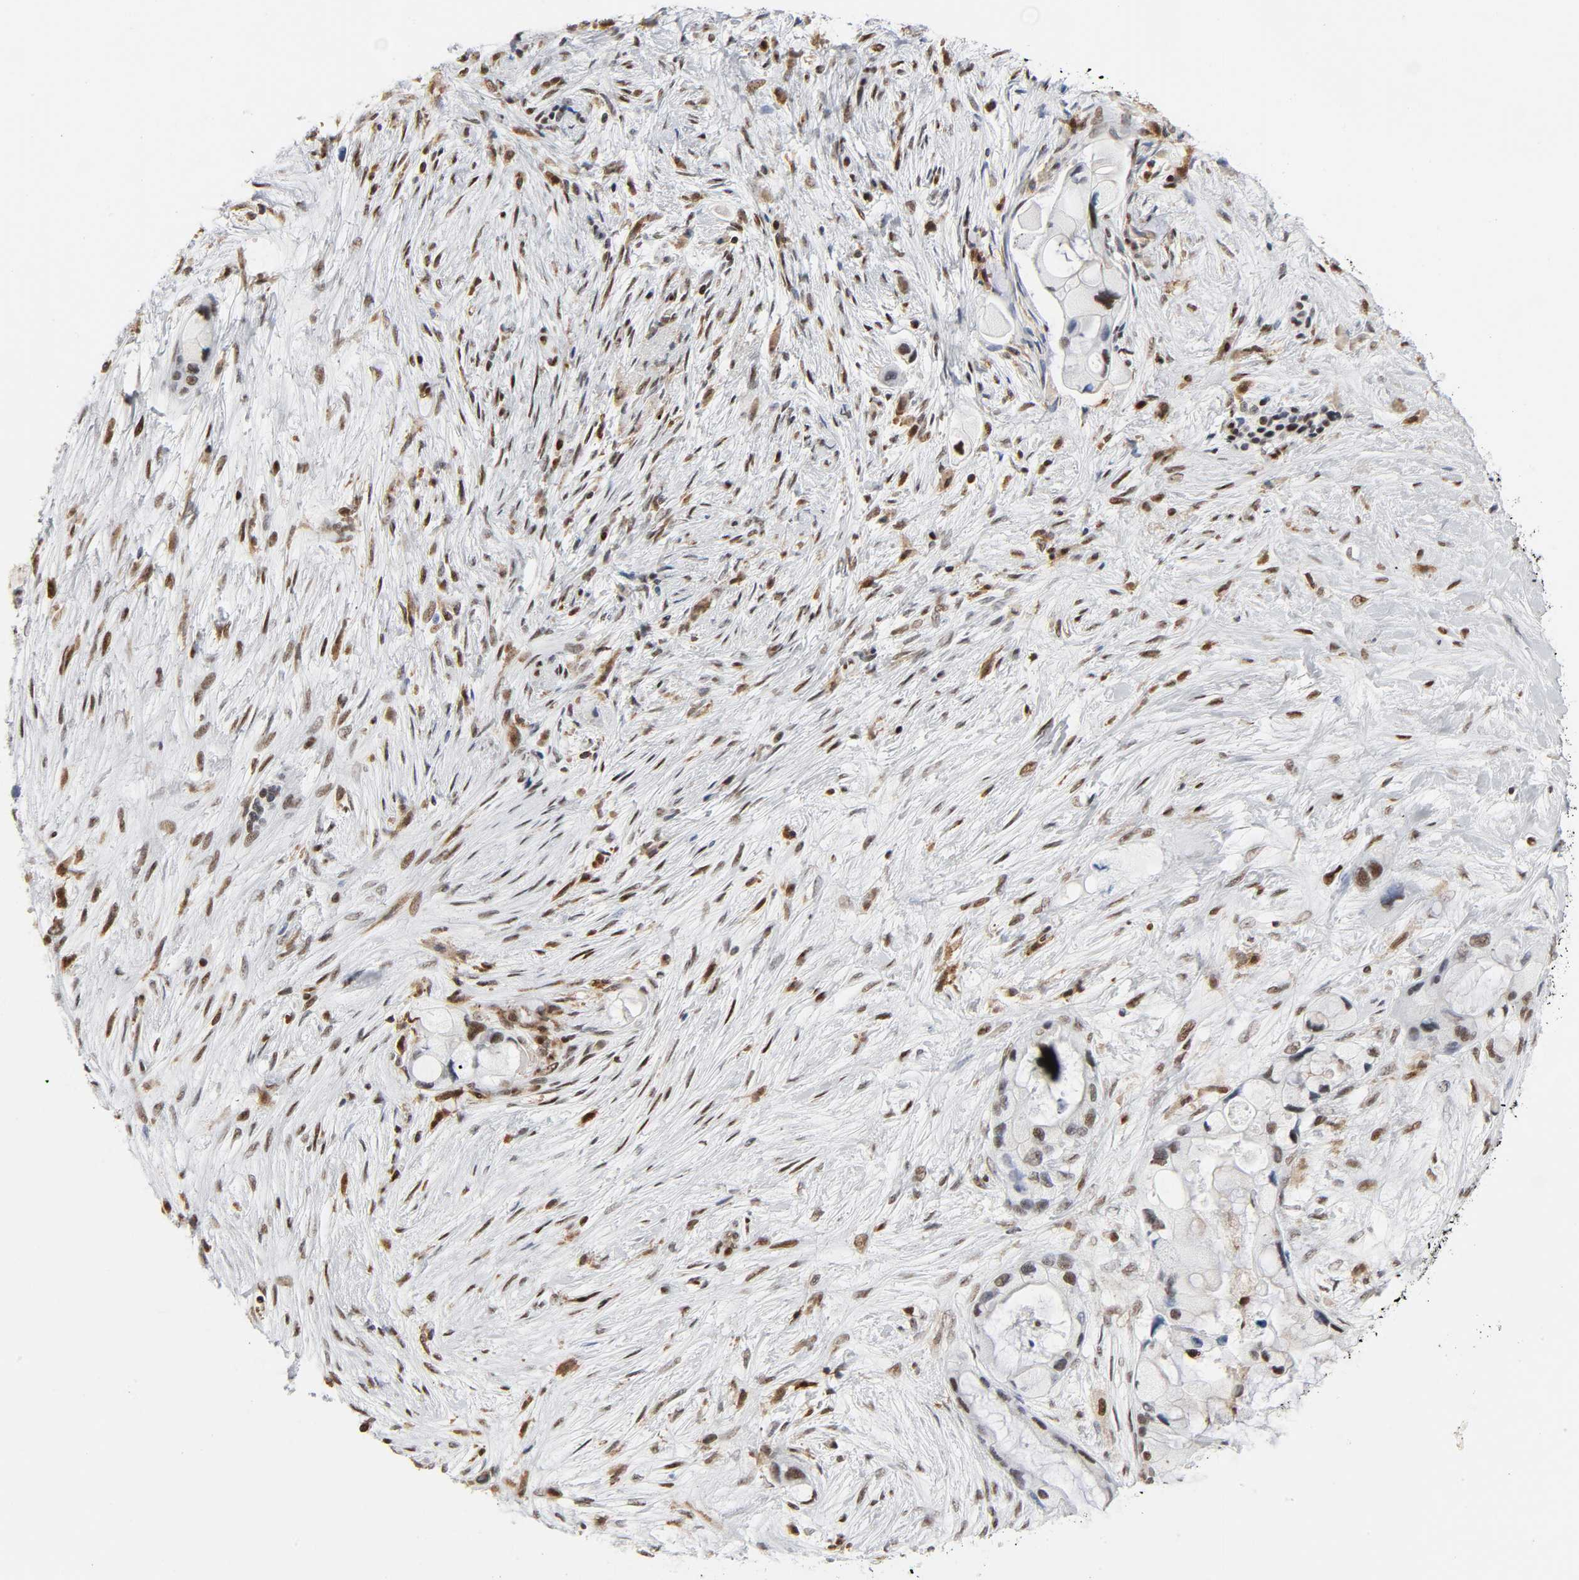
{"staining": {"intensity": "weak", "quantity": "<25%", "location": "nuclear"}, "tissue": "pancreatic cancer", "cell_type": "Tumor cells", "image_type": "cancer", "snomed": [{"axis": "morphology", "description": "Adenocarcinoma, NOS"}, {"axis": "topography", "description": "Pancreas"}], "caption": "Immunohistochemical staining of human pancreatic cancer displays no significant positivity in tumor cells. (Stains: DAB (3,3'-diaminobenzidine) IHC with hematoxylin counter stain, Microscopy: brightfield microscopy at high magnification).", "gene": "WAS", "patient": {"sex": "female", "age": 59}}